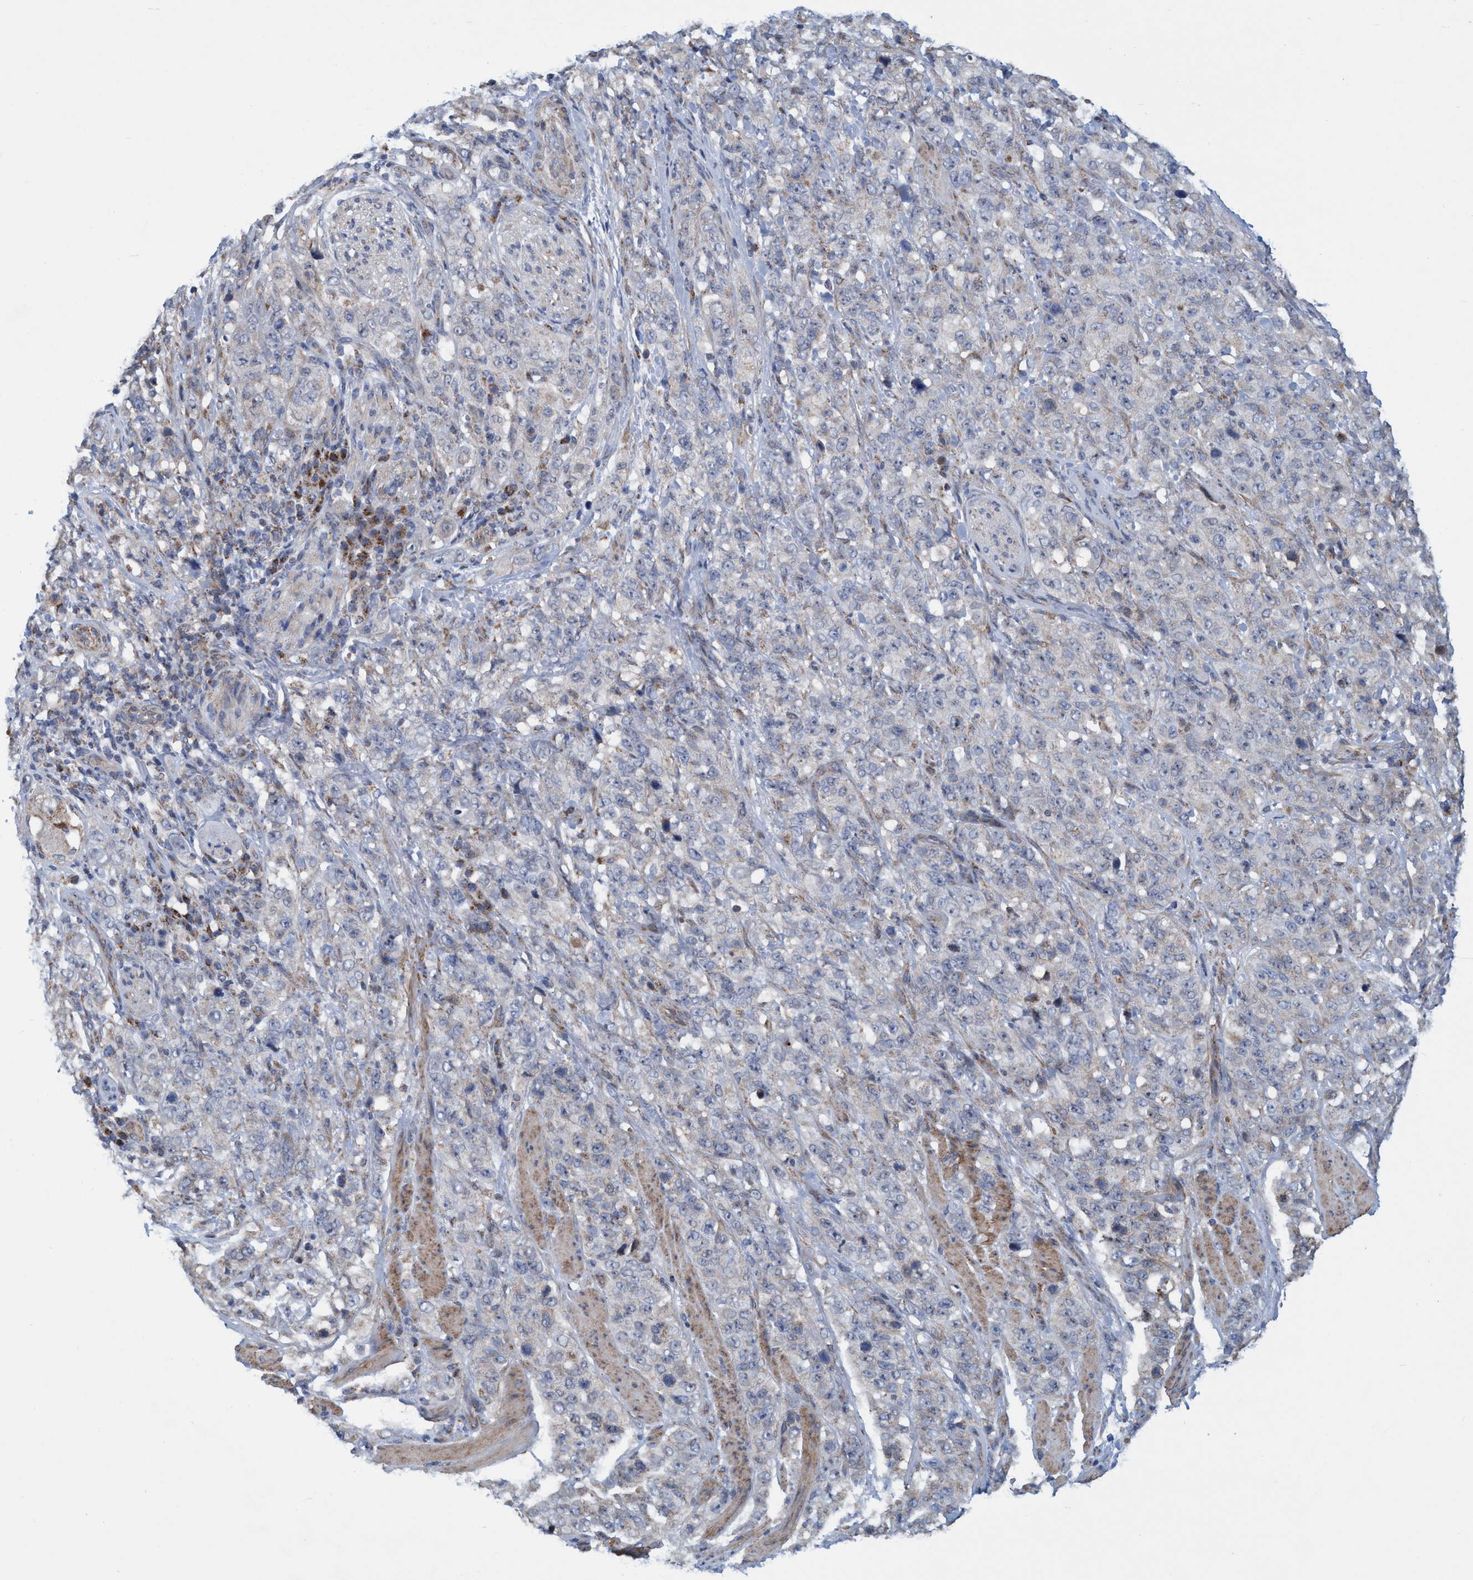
{"staining": {"intensity": "negative", "quantity": "none", "location": "none"}, "tissue": "stomach cancer", "cell_type": "Tumor cells", "image_type": "cancer", "snomed": [{"axis": "morphology", "description": "Adenocarcinoma, NOS"}, {"axis": "topography", "description": "Stomach"}], "caption": "Tumor cells show no significant protein staining in stomach adenocarcinoma.", "gene": "POLR1F", "patient": {"sex": "male", "age": 48}}